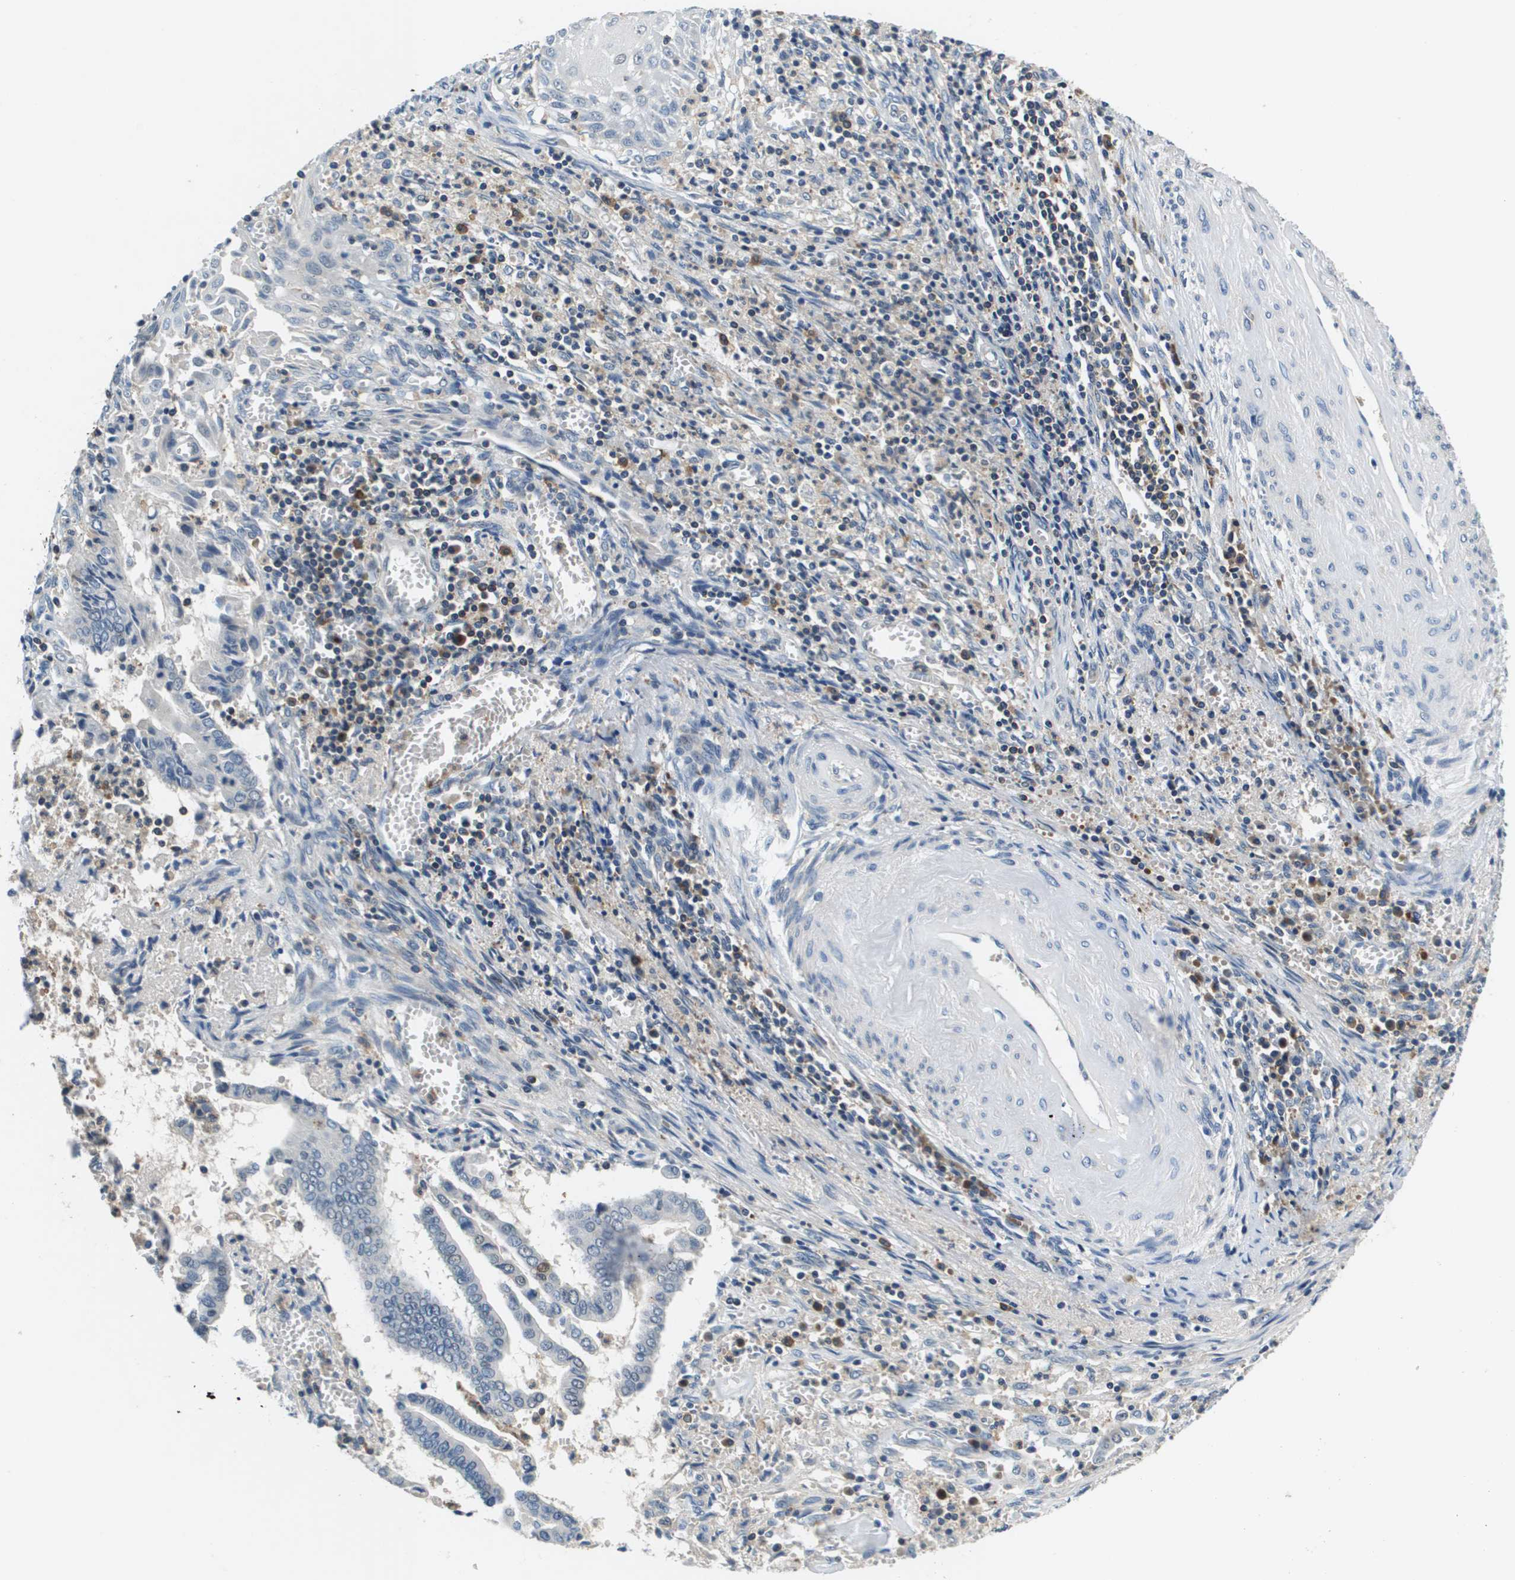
{"staining": {"intensity": "negative", "quantity": "none", "location": "none"}, "tissue": "cervical cancer", "cell_type": "Tumor cells", "image_type": "cancer", "snomed": [{"axis": "morphology", "description": "Adenocarcinoma, NOS"}, {"axis": "topography", "description": "Cervix"}], "caption": "High power microscopy photomicrograph of an immunohistochemistry (IHC) photomicrograph of cervical cancer (adenocarcinoma), revealing no significant expression in tumor cells. Brightfield microscopy of immunohistochemistry stained with DAB (brown) and hematoxylin (blue), captured at high magnification.", "gene": "KCNQ5", "patient": {"sex": "female", "age": 44}}